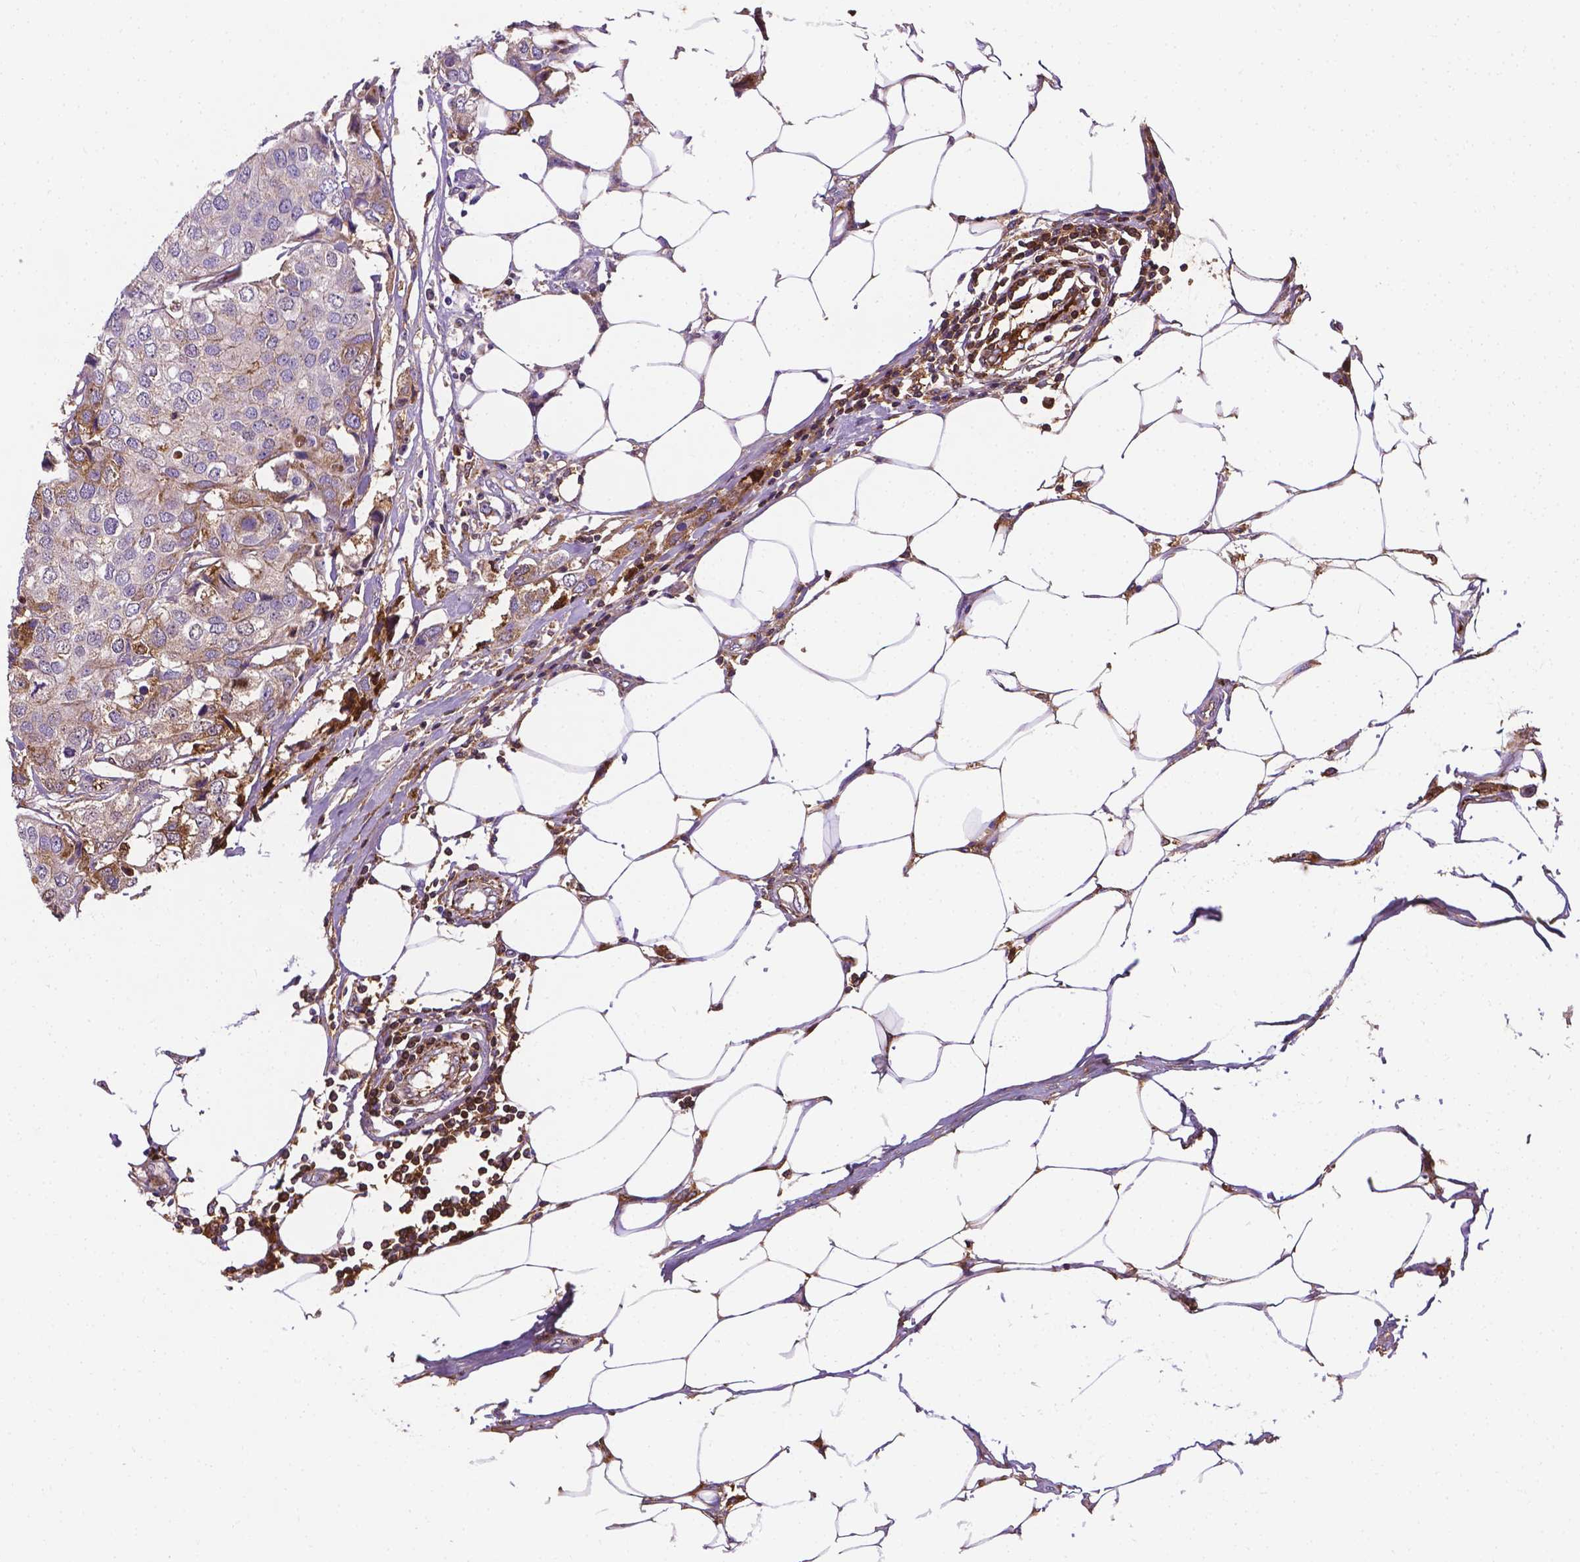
{"staining": {"intensity": "moderate", "quantity": "25%-75%", "location": "cytoplasmic/membranous"}, "tissue": "breast cancer", "cell_type": "Tumor cells", "image_type": "cancer", "snomed": [{"axis": "morphology", "description": "Duct carcinoma"}, {"axis": "topography", "description": "Breast"}], "caption": "Protein positivity by immunohistochemistry displays moderate cytoplasmic/membranous positivity in about 25%-75% of tumor cells in breast intraductal carcinoma.", "gene": "APOE", "patient": {"sex": "female", "age": 80}}